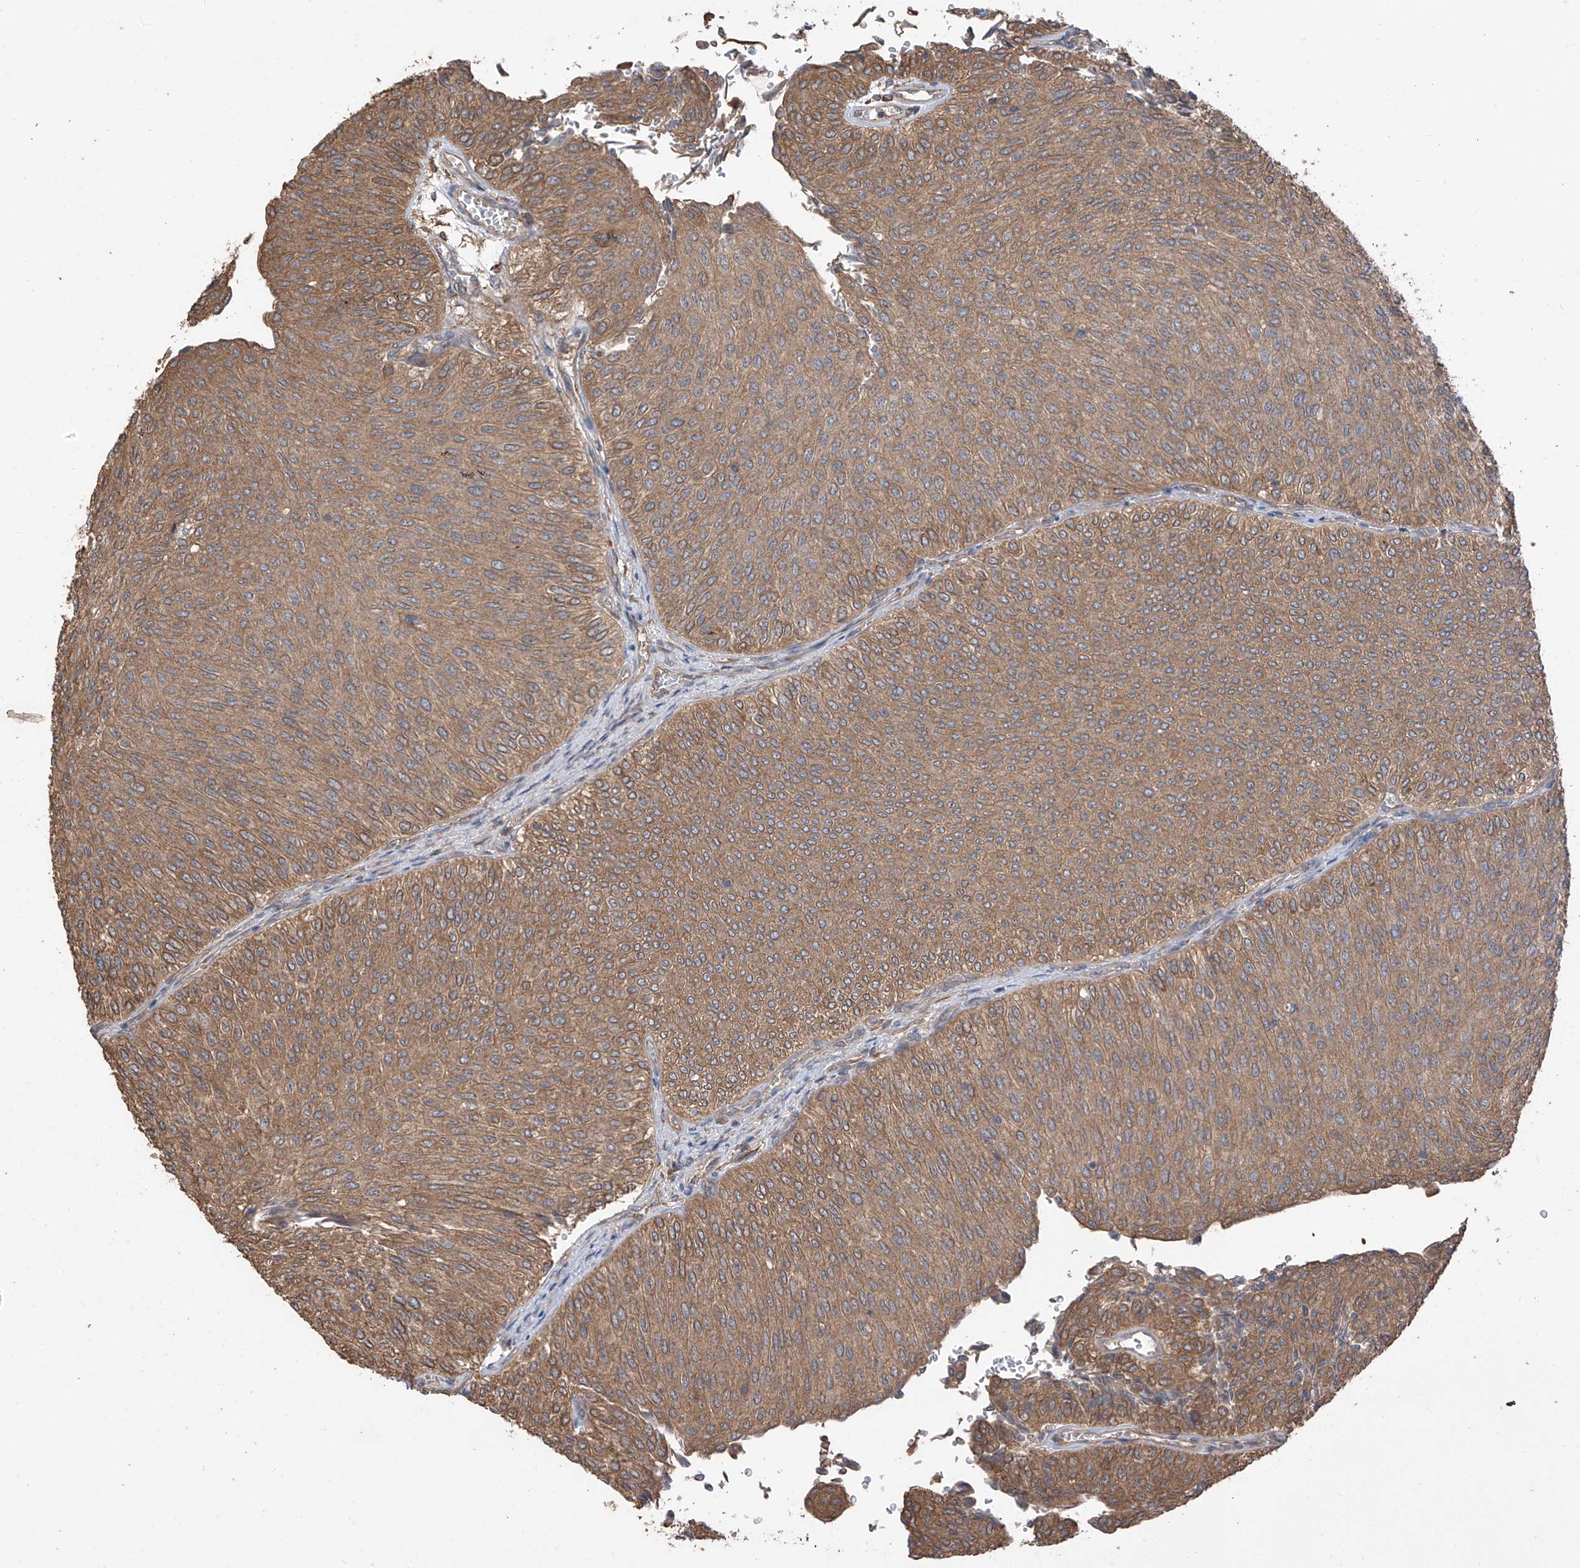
{"staining": {"intensity": "moderate", "quantity": ">75%", "location": "cytoplasmic/membranous"}, "tissue": "urothelial cancer", "cell_type": "Tumor cells", "image_type": "cancer", "snomed": [{"axis": "morphology", "description": "Urothelial carcinoma, Low grade"}, {"axis": "topography", "description": "Urinary bladder"}], "caption": "Brown immunohistochemical staining in human urothelial carcinoma (low-grade) displays moderate cytoplasmic/membranous expression in approximately >75% of tumor cells.", "gene": "AGBL5", "patient": {"sex": "male", "age": 78}}